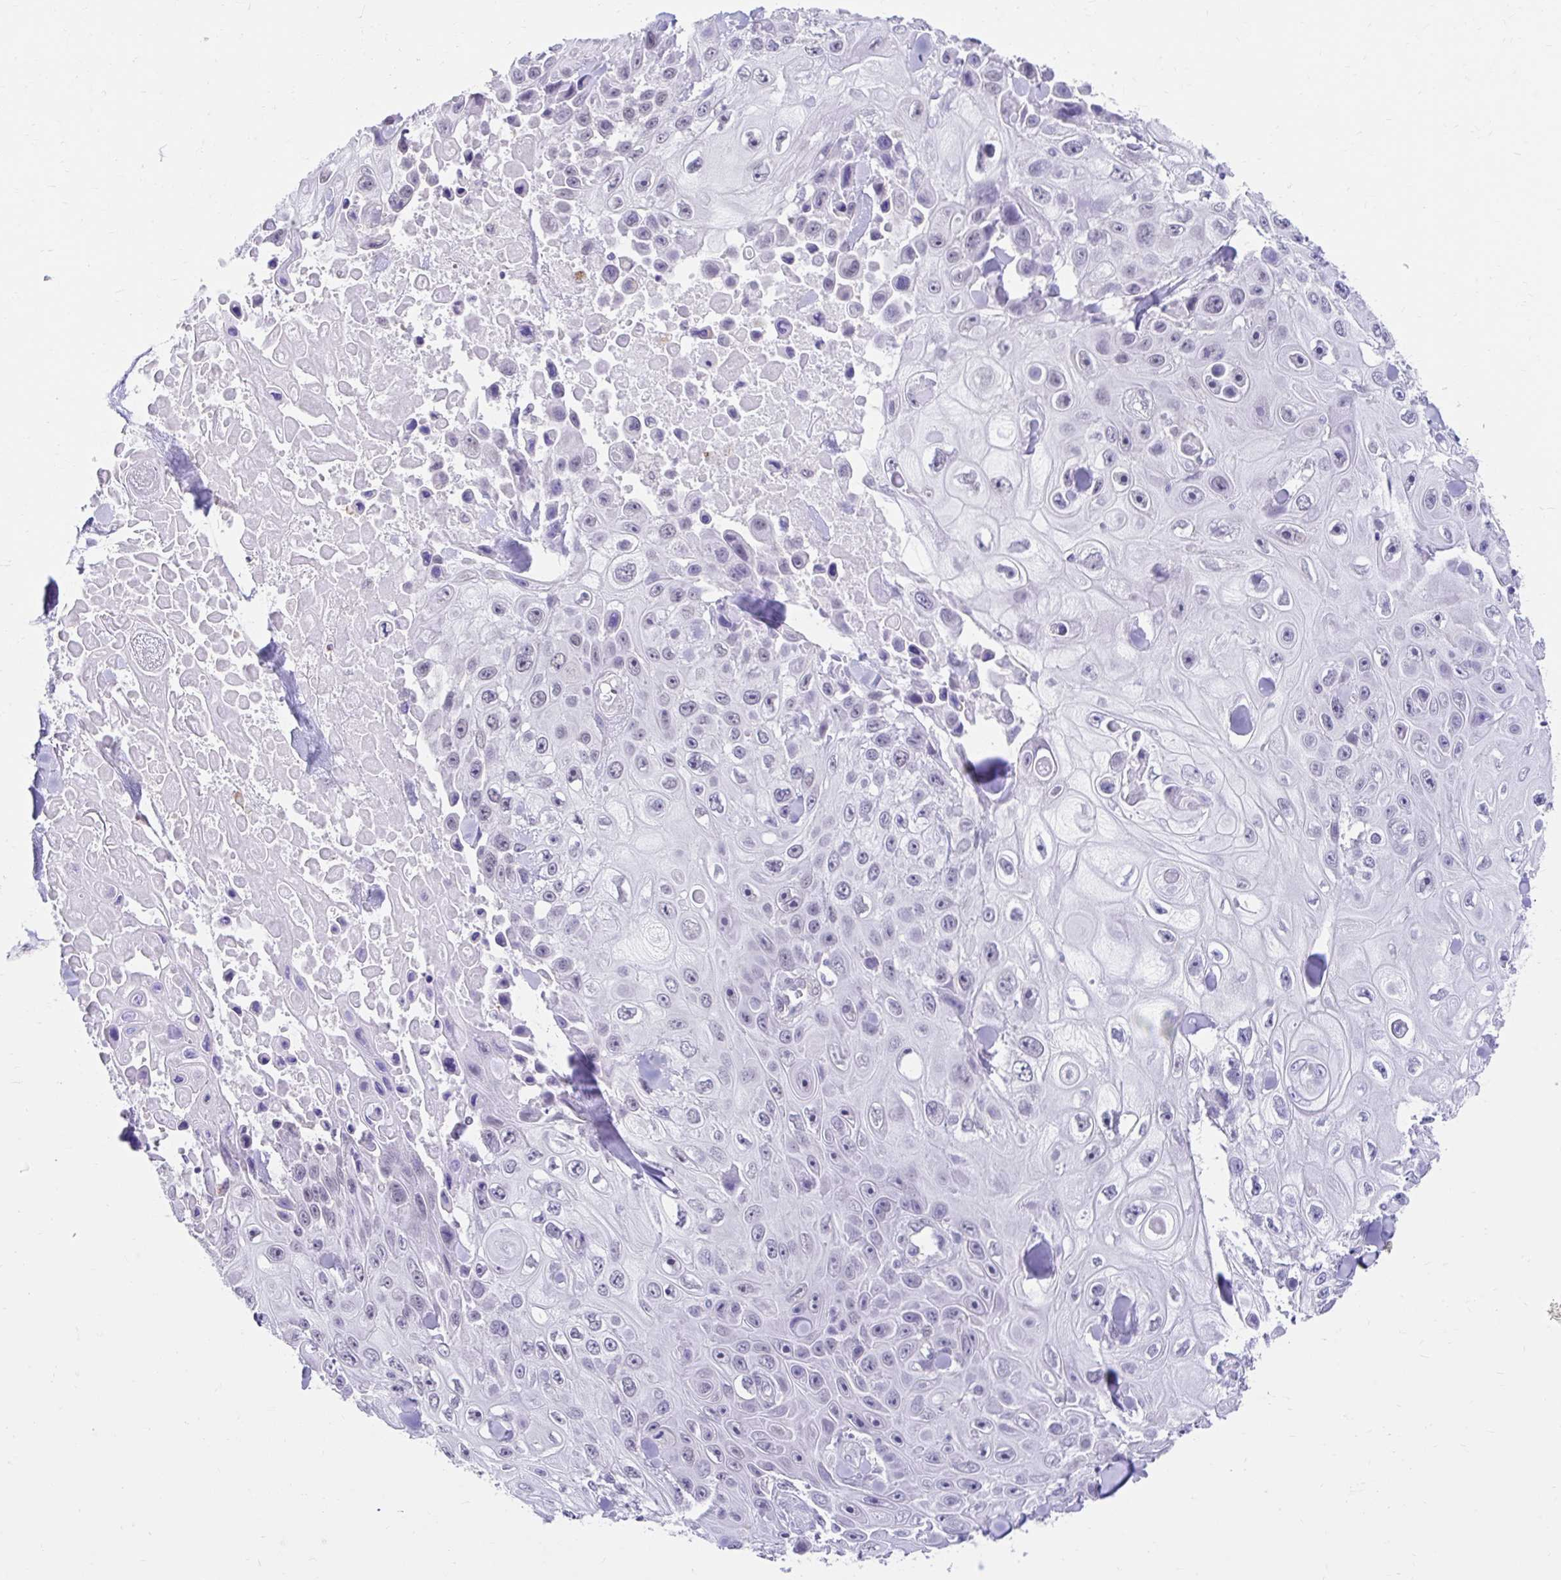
{"staining": {"intensity": "negative", "quantity": "none", "location": "none"}, "tissue": "skin cancer", "cell_type": "Tumor cells", "image_type": "cancer", "snomed": [{"axis": "morphology", "description": "Squamous cell carcinoma, NOS"}, {"axis": "topography", "description": "Skin"}], "caption": "A high-resolution micrograph shows immunohistochemistry staining of skin cancer (squamous cell carcinoma), which reveals no significant staining in tumor cells.", "gene": "DCAF17", "patient": {"sex": "male", "age": 82}}